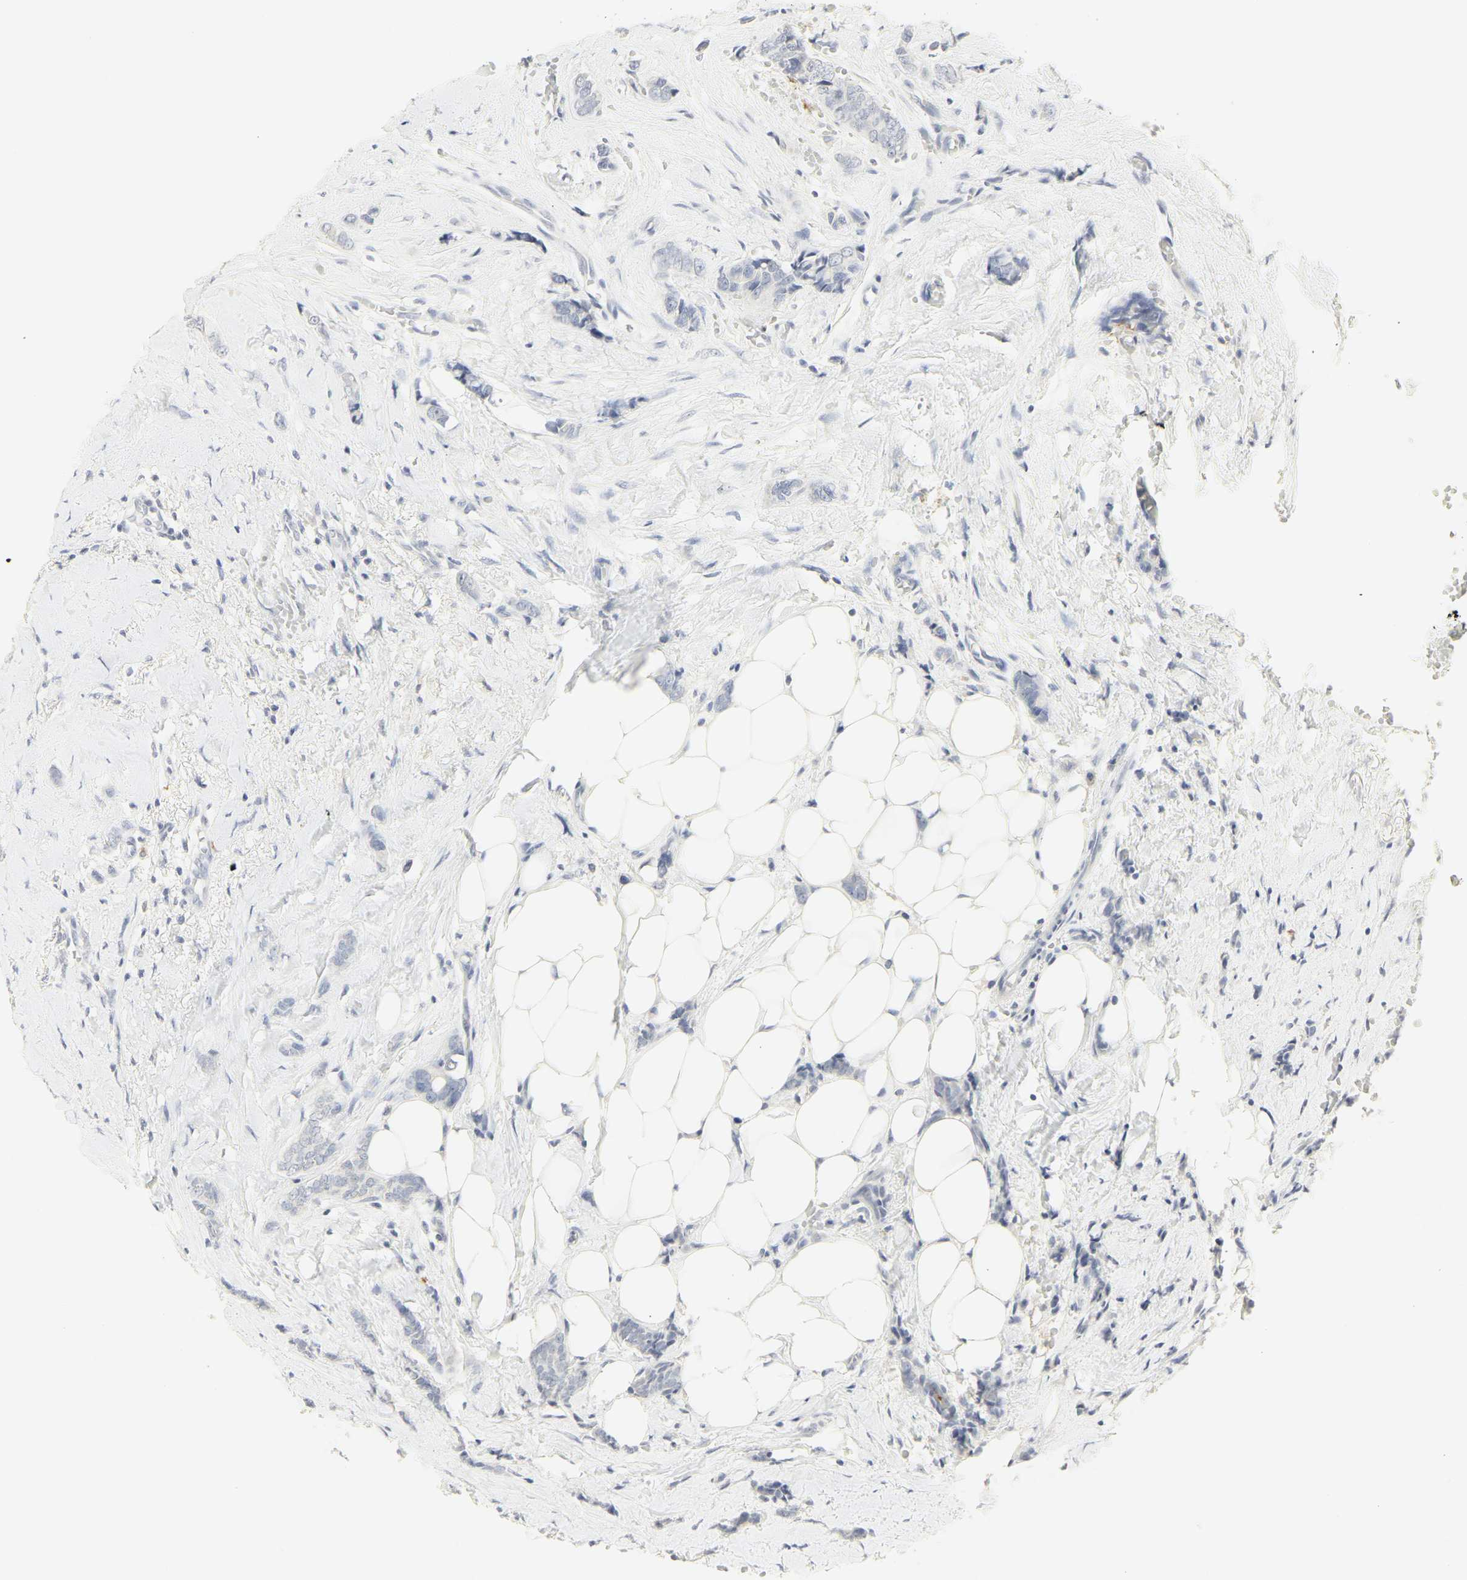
{"staining": {"intensity": "negative", "quantity": "none", "location": "none"}, "tissue": "breast cancer", "cell_type": "Tumor cells", "image_type": "cancer", "snomed": [{"axis": "morphology", "description": "Lobular carcinoma"}, {"axis": "topography", "description": "Skin"}, {"axis": "topography", "description": "Breast"}], "caption": "Tumor cells show no significant staining in breast lobular carcinoma. (DAB (3,3'-diaminobenzidine) immunohistochemistry (IHC) visualized using brightfield microscopy, high magnification).", "gene": "MPO", "patient": {"sex": "female", "age": 46}}